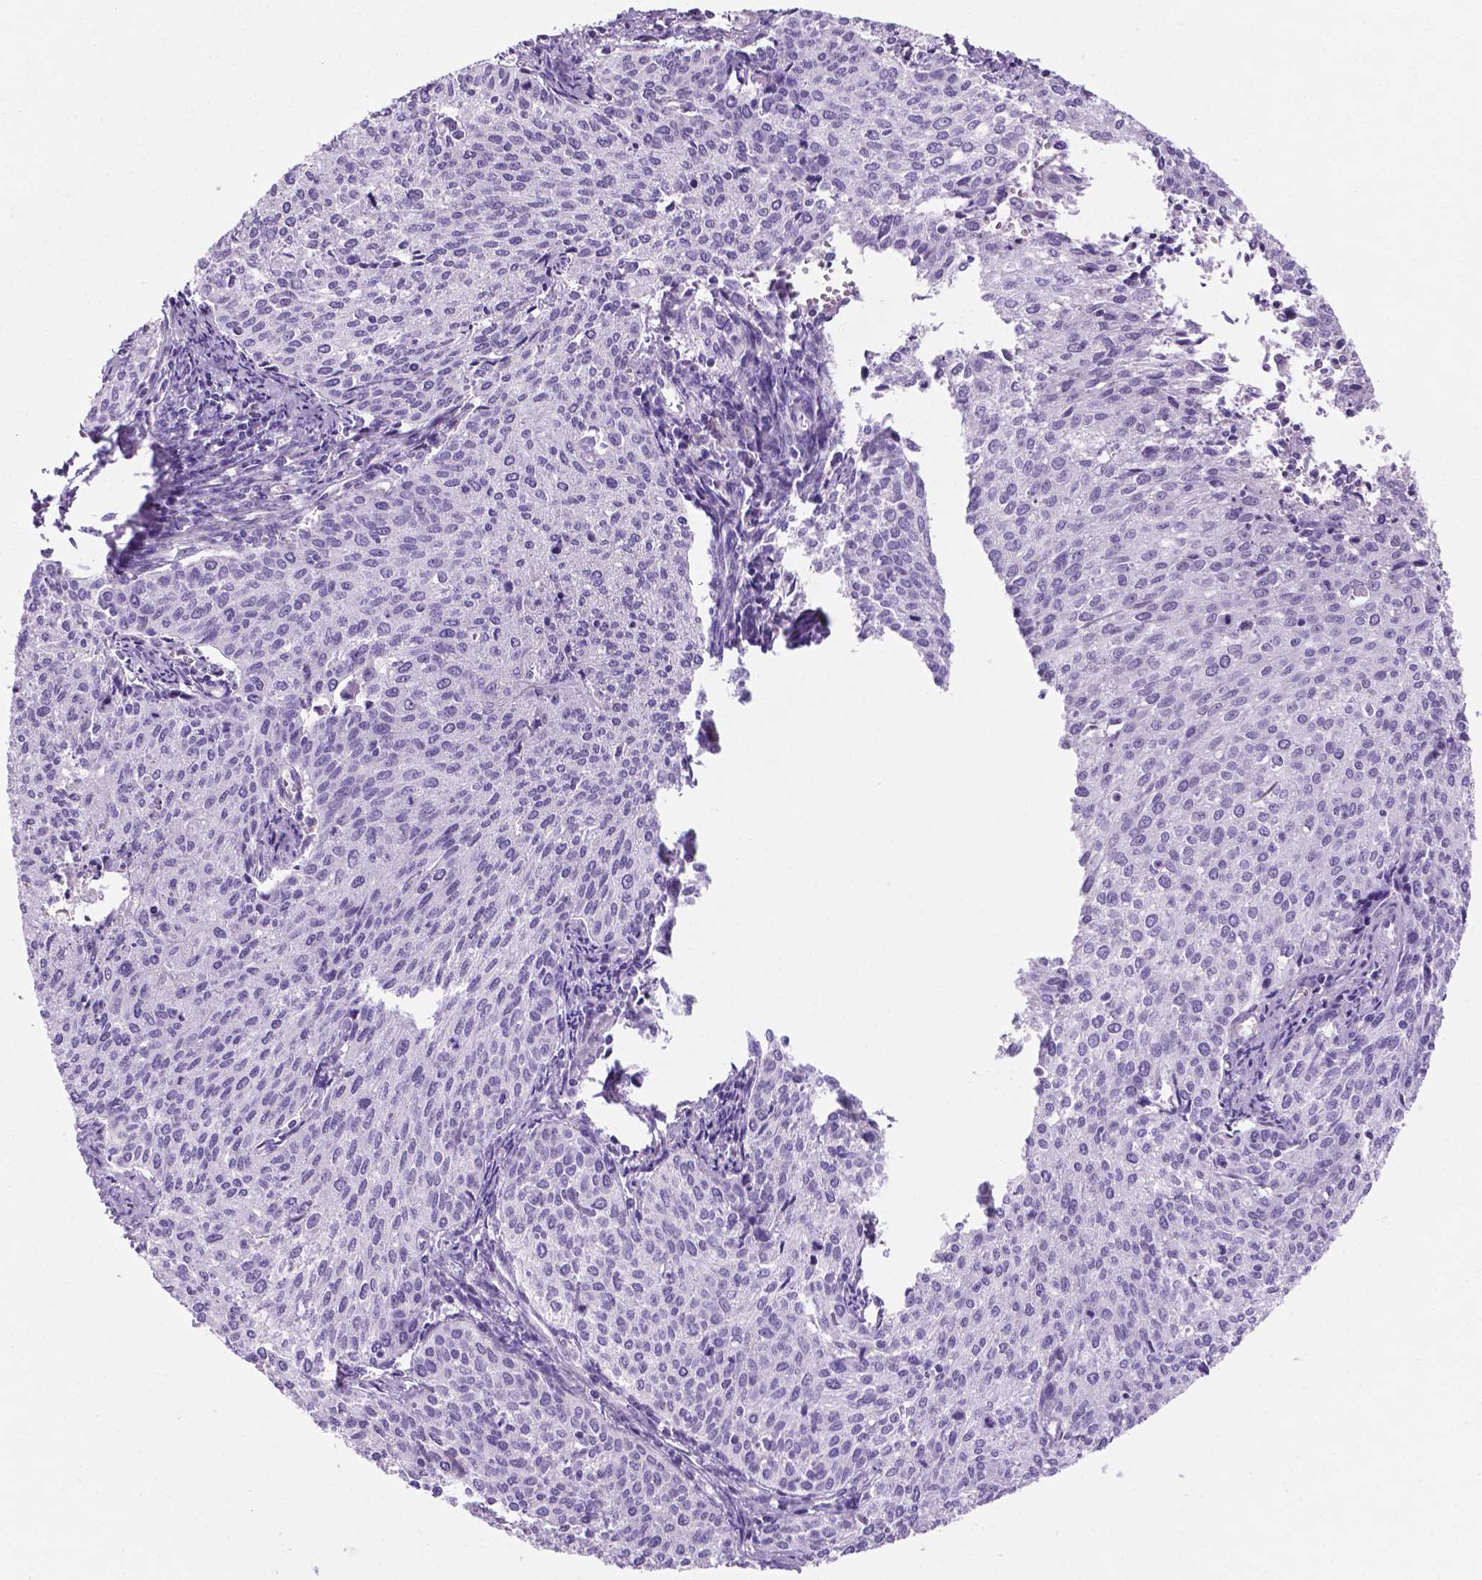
{"staining": {"intensity": "negative", "quantity": "none", "location": "none"}, "tissue": "cervical cancer", "cell_type": "Tumor cells", "image_type": "cancer", "snomed": [{"axis": "morphology", "description": "Squamous cell carcinoma, NOS"}, {"axis": "topography", "description": "Cervix"}], "caption": "An immunohistochemistry image of cervical squamous cell carcinoma is shown. There is no staining in tumor cells of cervical squamous cell carcinoma.", "gene": "C18orf21", "patient": {"sex": "female", "age": 38}}